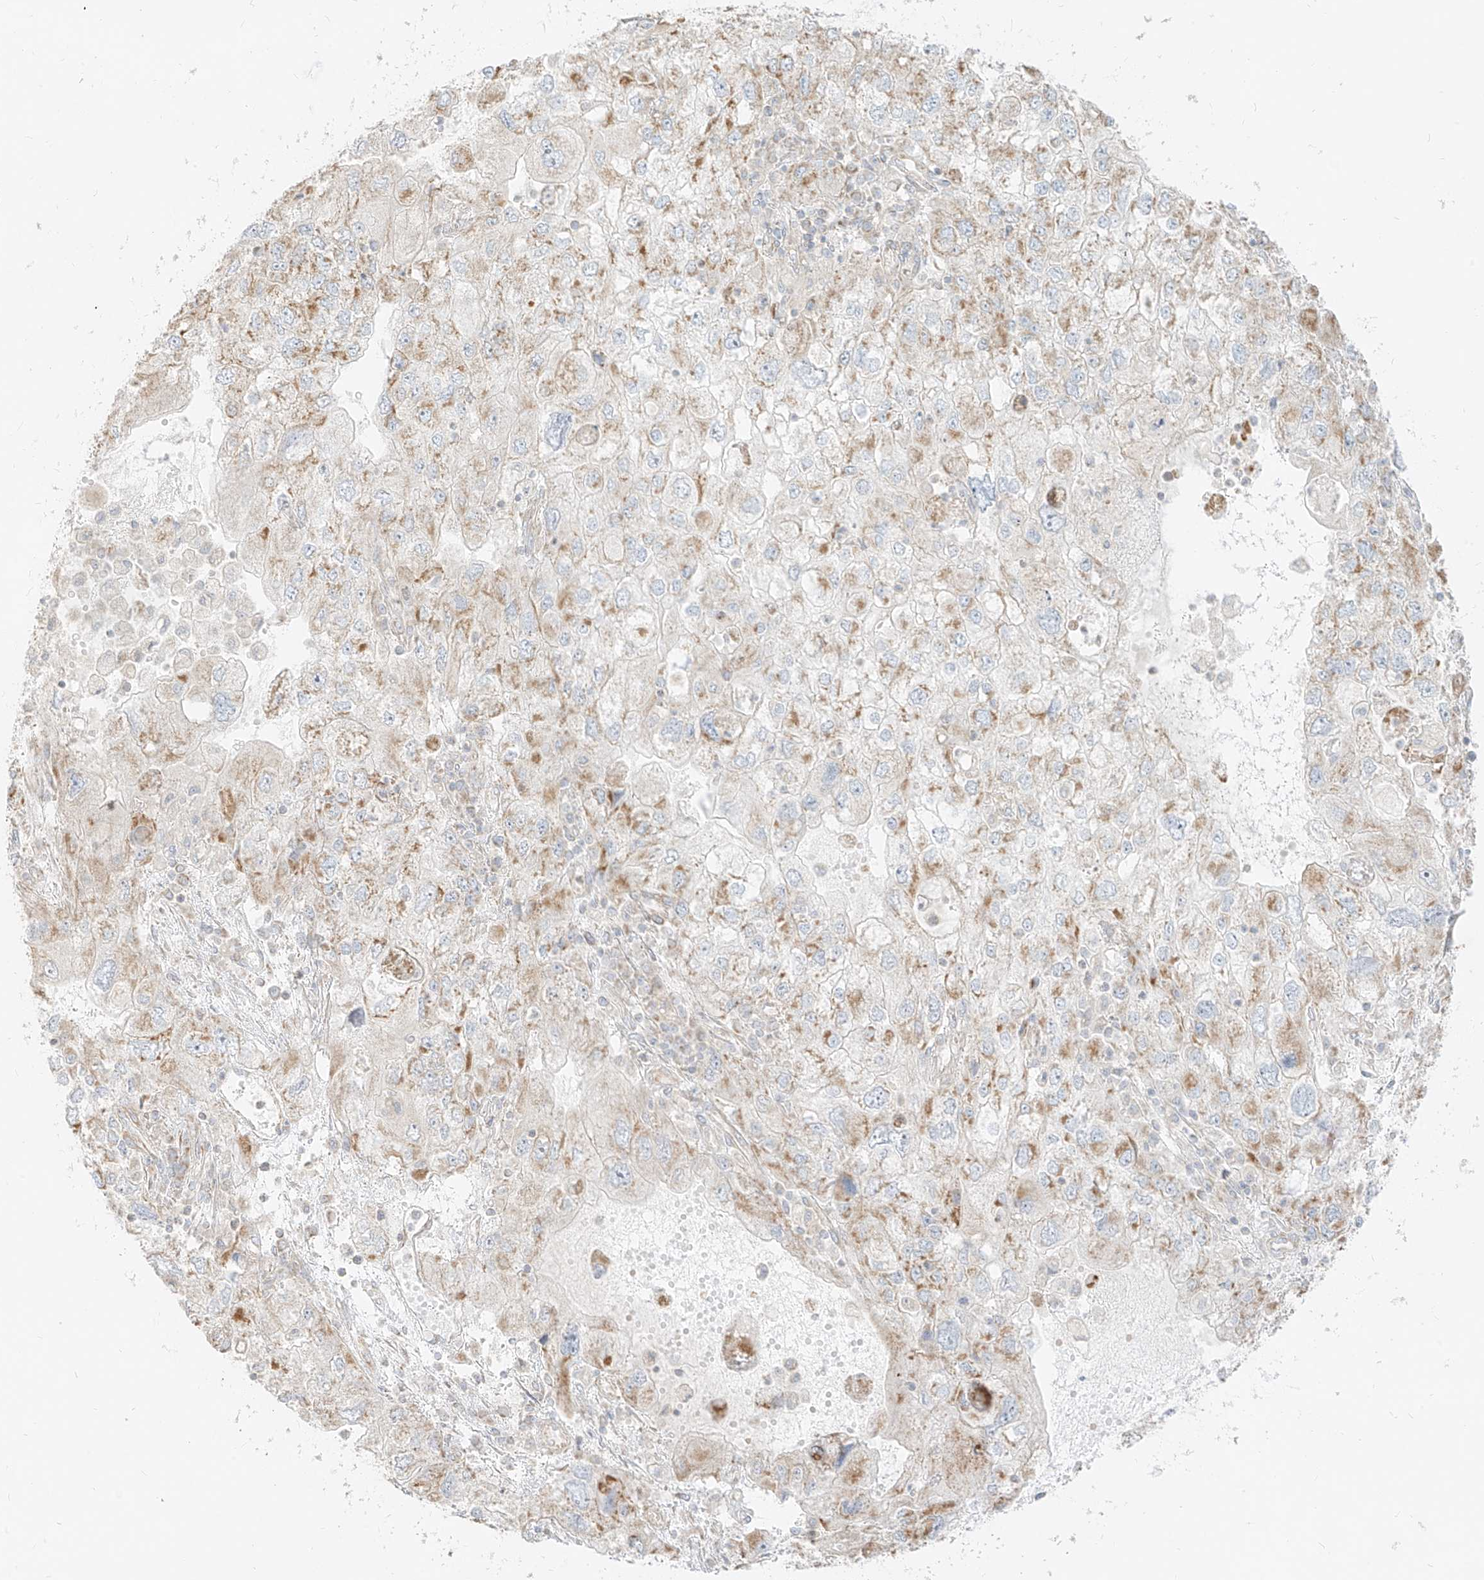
{"staining": {"intensity": "moderate", "quantity": "25%-75%", "location": "cytoplasmic/membranous"}, "tissue": "endometrial cancer", "cell_type": "Tumor cells", "image_type": "cancer", "snomed": [{"axis": "morphology", "description": "Adenocarcinoma, NOS"}, {"axis": "topography", "description": "Endometrium"}], "caption": "High-magnification brightfield microscopy of endometrial cancer (adenocarcinoma) stained with DAB (3,3'-diaminobenzidine) (brown) and counterstained with hematoxylin (blue). tumor cells exhibit moderate cytoplasmic/membranous staining is identified in approximately25%-75% of cells.", "gene": "ZIM3", "patient": {"sex": "female", "age": 49}}